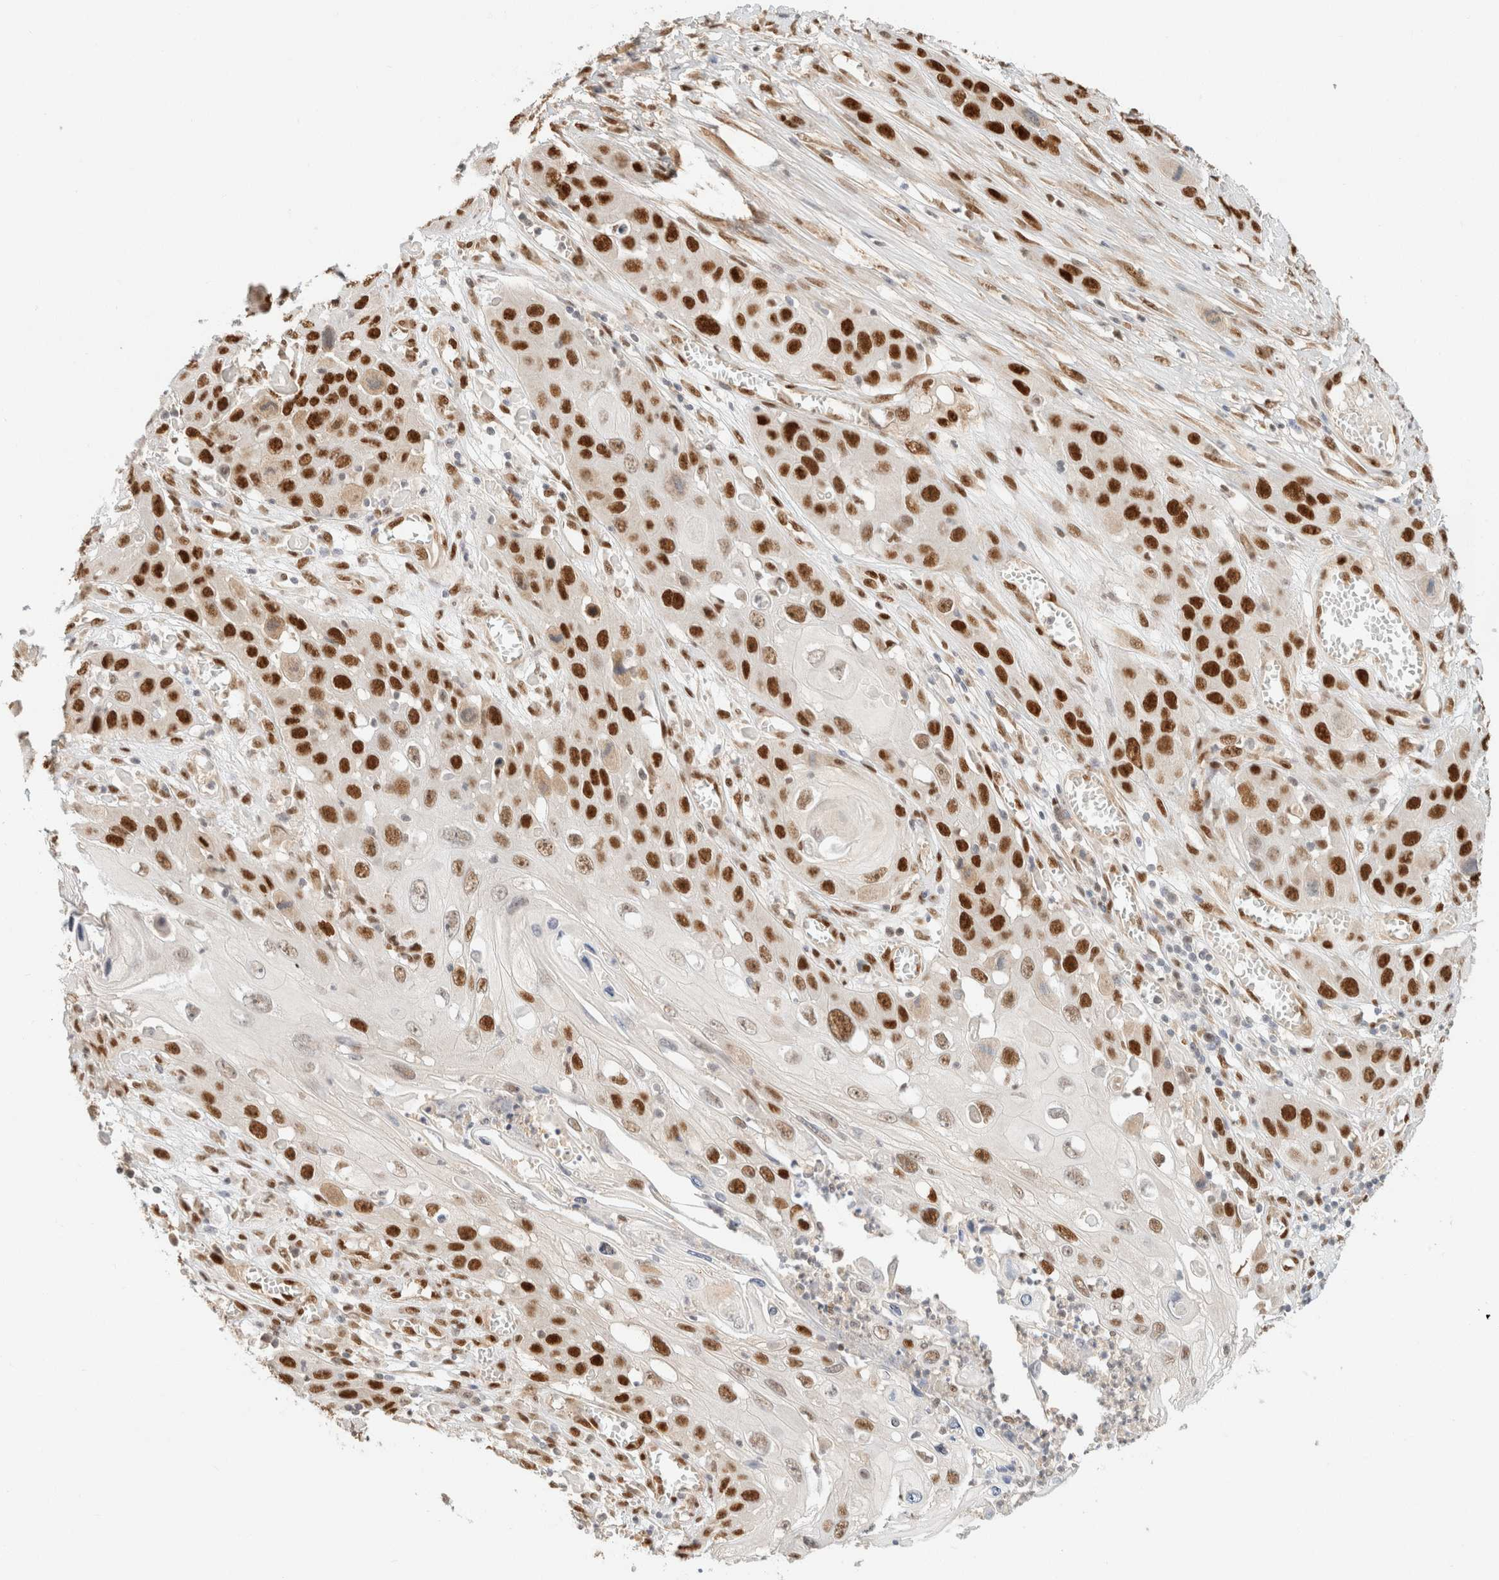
{"staining": {"intensity": "strong", "quantity": ">75%", "location": "nuclear"}, "tissue": "skin cancer", "cell_type": "Tumor cells", "image_type": "cancer", "snomed": [{"axis": "morphology", "description": "Squamous cell carcinoma, NOS"}, {"axis": "topography", "description": "Skin"}], "caption": "Immunohistochemistry histopathology image of human skin cancer stained for a protein (brown), which displays high levels of strong nuclear expression in about >75% of tumor cells.", "gene": "ZNF768", "patient": {"sex": "male", "age": 55}}